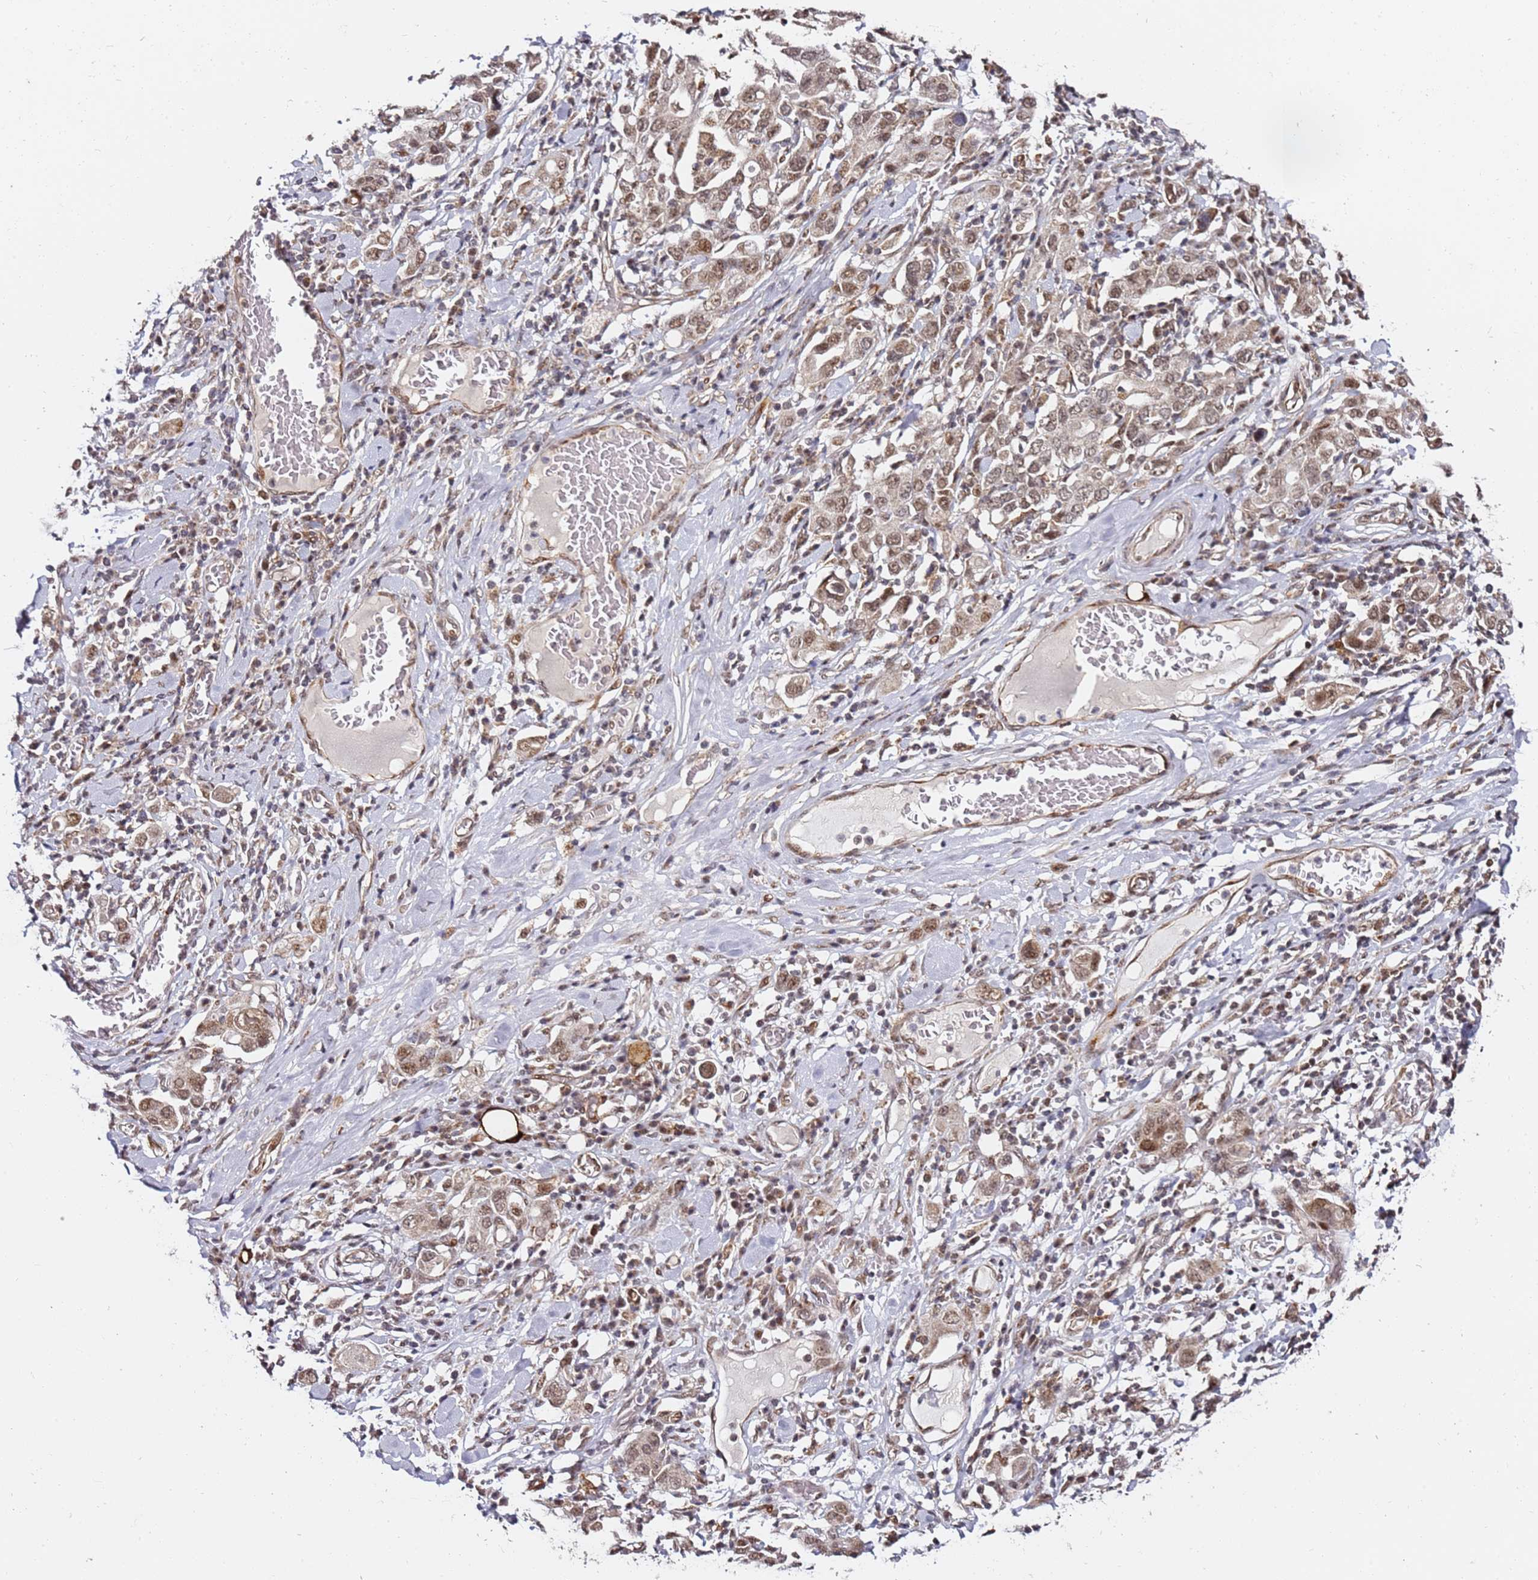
{"staining": {"intensity": "moderate", "quantity": ">75%", "location": "nuclear"}, "tissue": "stomach cancer", "cell_type": "Tumor cells", "image_type": "cancer", "snomed": [{"axis": "morphology", "description": "Adenocarcinoma, NOS"}, {"axis": "topography", "description": "Stomach, upper"}], "caption": "IHC micrograph of neoplastic tissue: stomach cancer stained using immunohistochemistry (IHC) demonstrates medium levels of moderate protein expression localized specifically in the nuclear of tumor cells, appearing as a nuclear brown color.", "gene": "TP53AIP1", "patient": {"sex": "male", "age": 62}}